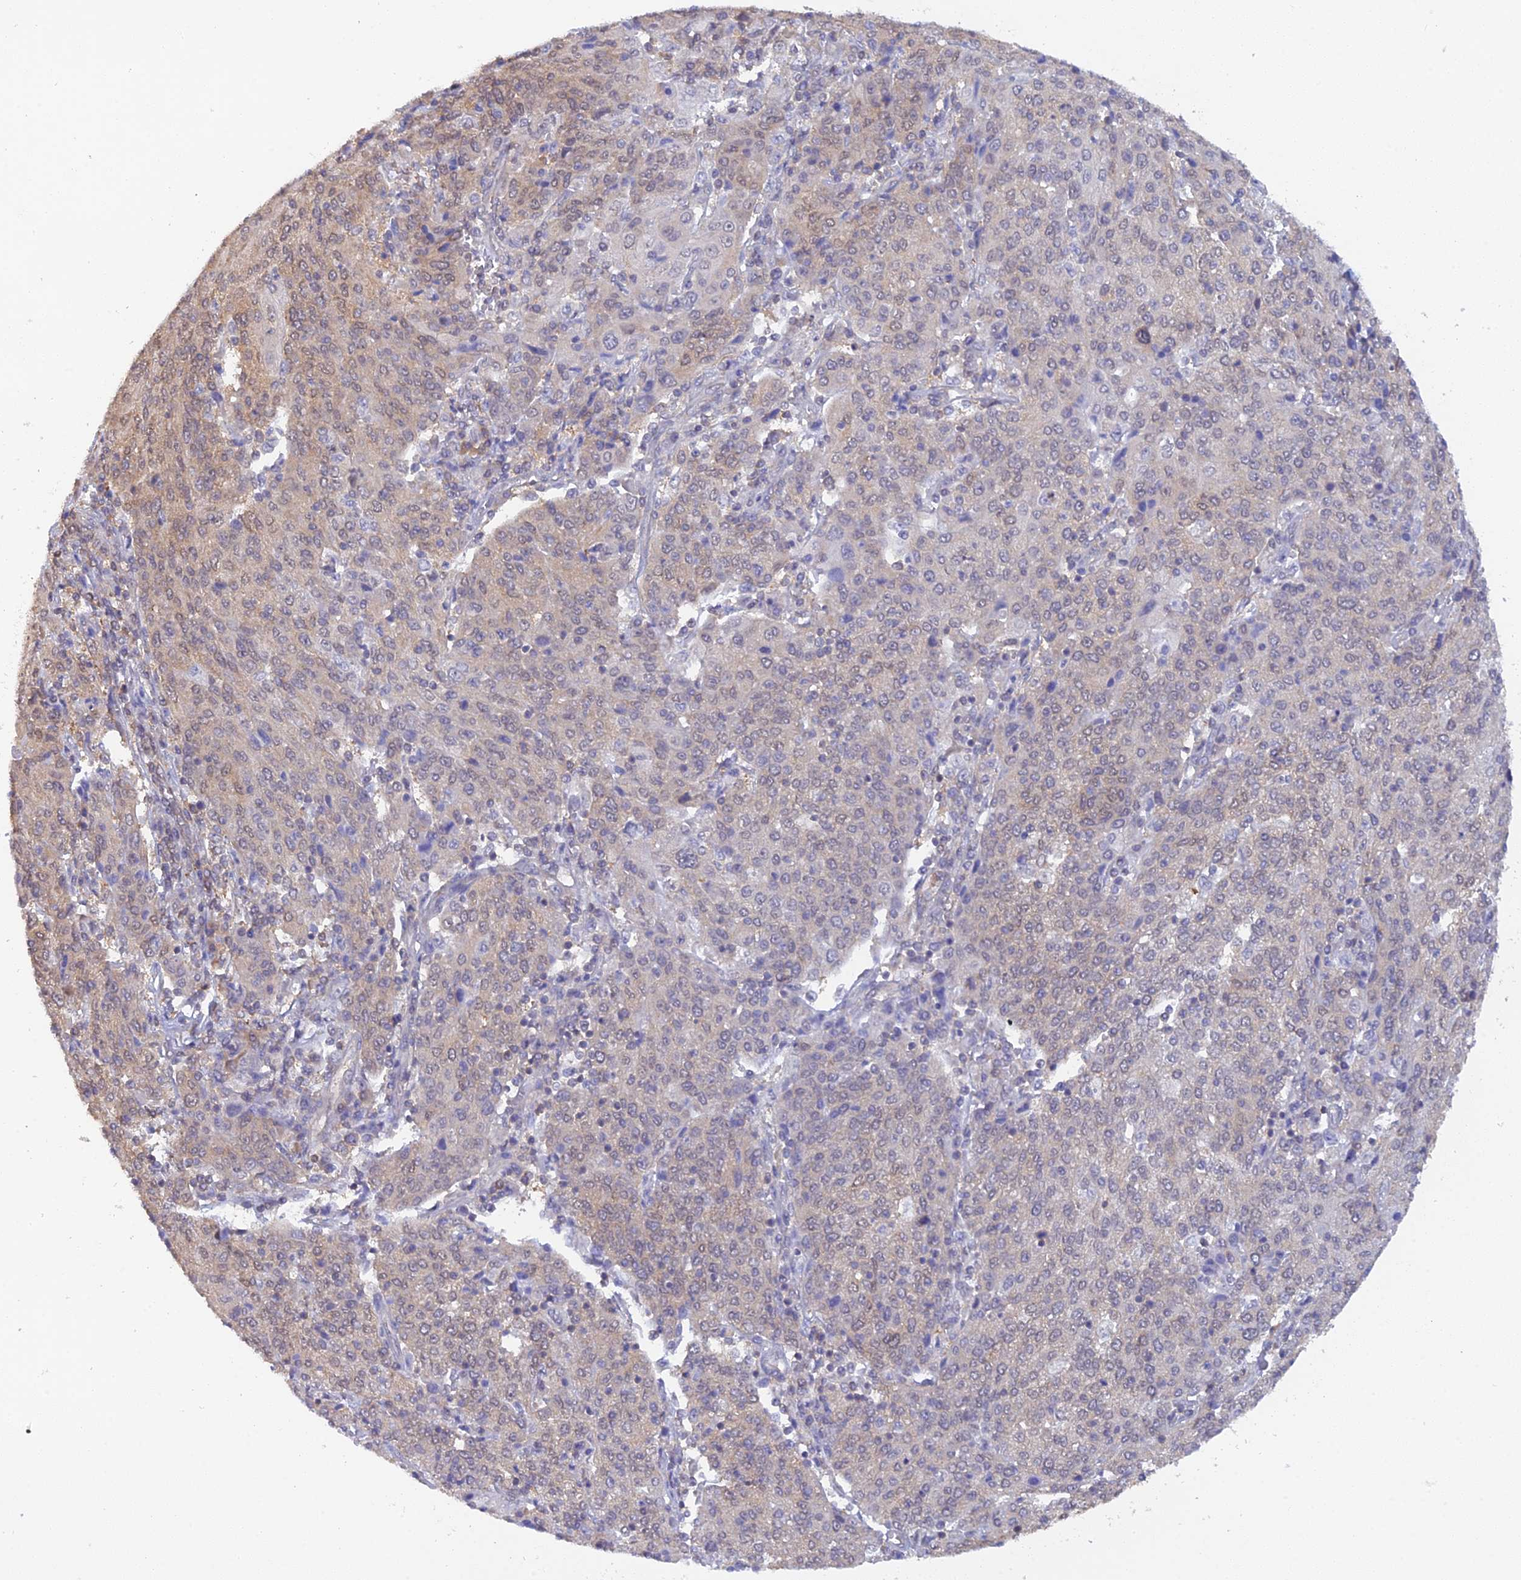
{"staining": {"intensity": "weak", "quantity": "<25%", "location": "nuclear"}, "tissue": "cervical cancer", "cell_type": "Tumor cells", "image_type": "cancer", "snomed": [{"axis": "morphology", "description": "Squamous cell carcinoma, NOS"}, {"axis": "topography", "description": "Cervix"}], "caption": "Immunohistochemistry of cervical cancer shows no positivity in tumor cells. (DAB (3,3'-diaminobenzidine) immunohistochemistry (IHC), high magnification).", "gene": "HINT1", "patient": {"sex": "female", "age": 67}}